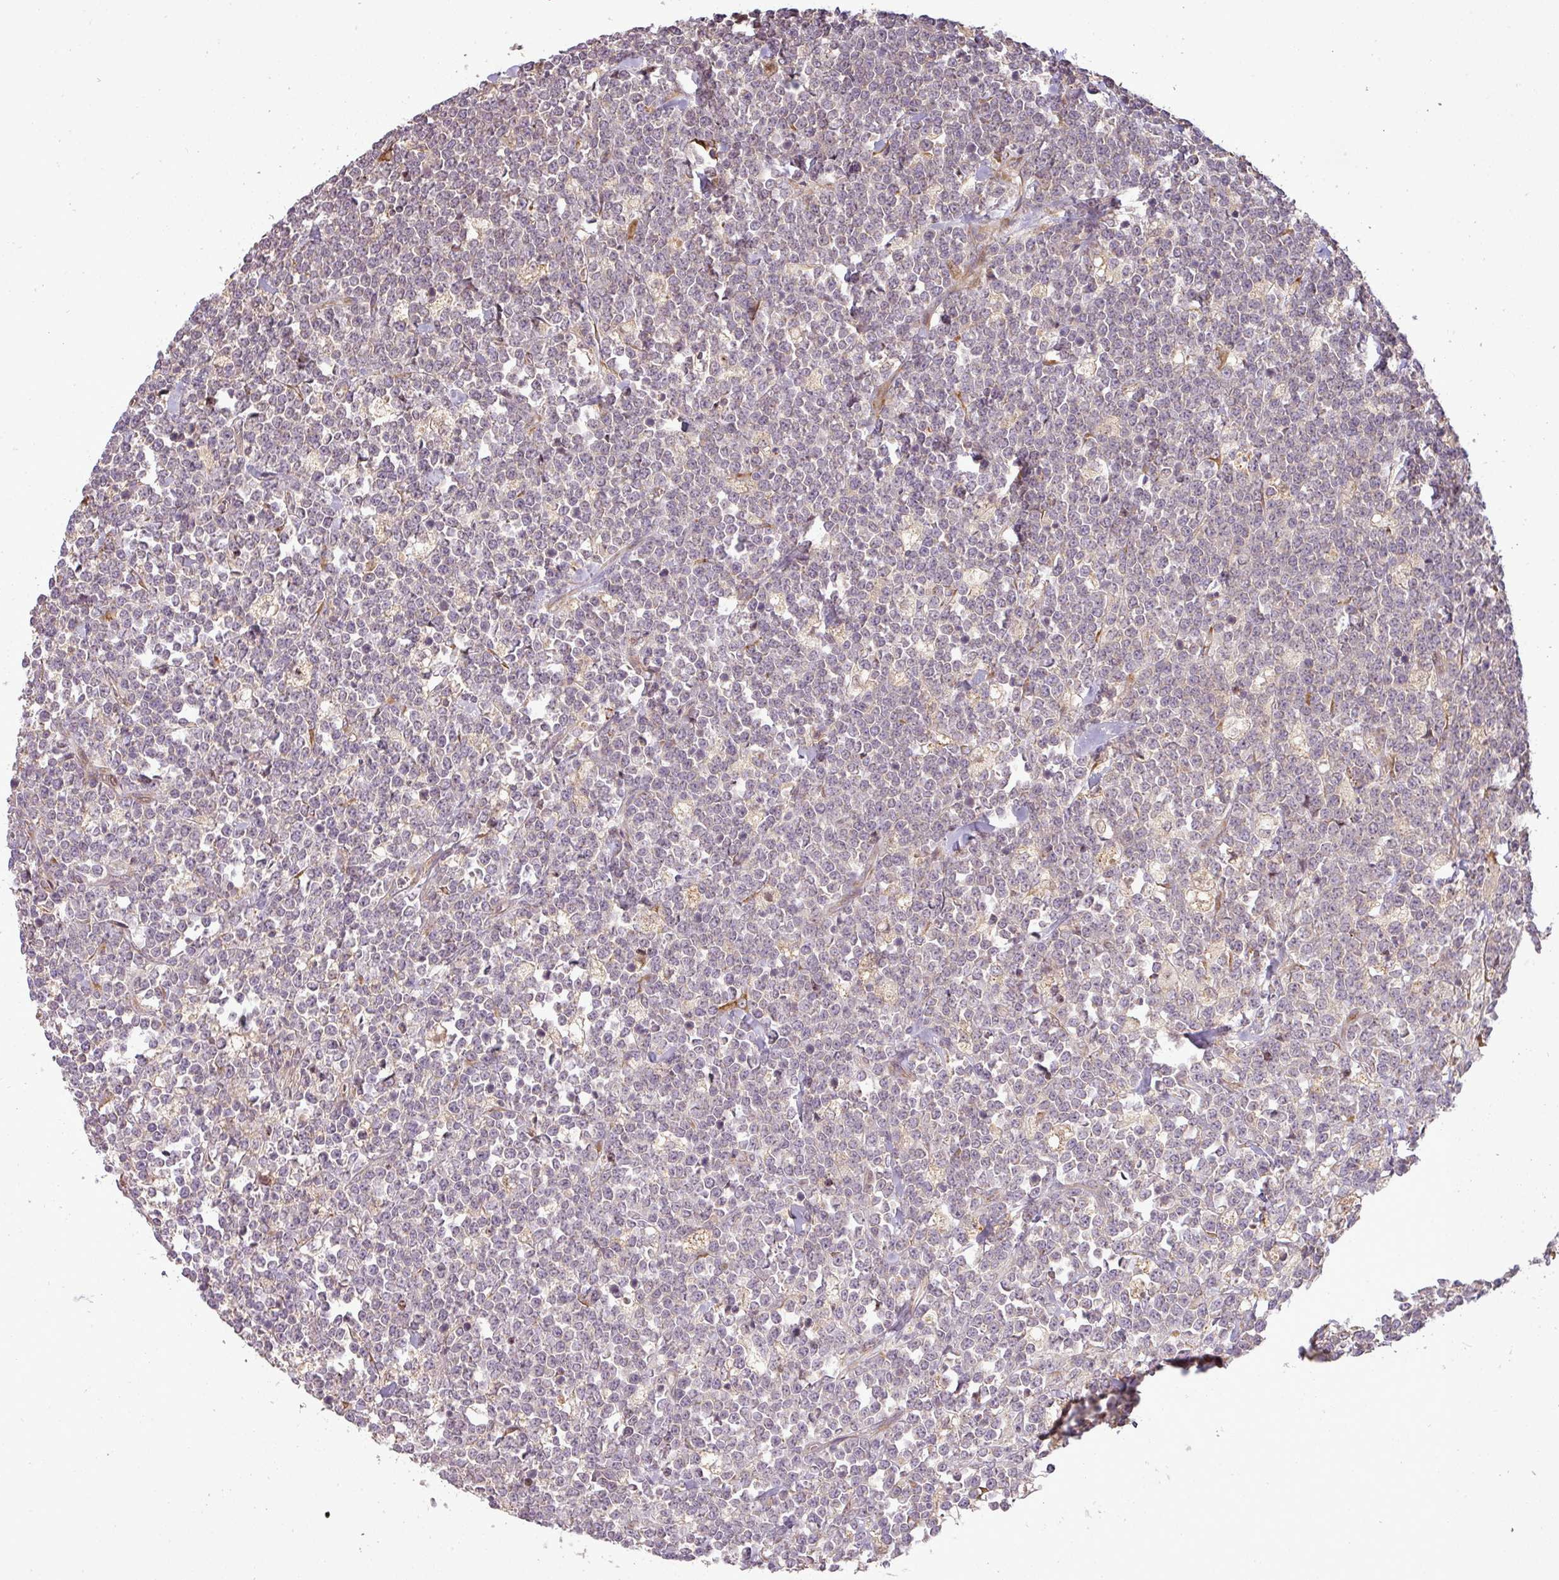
{"staining": {"intensity": "weak", "quantity": "<25%", "location": "cytoplasmic/membranous"}, "tissue": "lymphoma", "cell_type": "Tumor cells", "image_type": "cancer", "snomed": [{"axis": "morphology", "description": "Malignant lymphoma, non-Hodgkin's type, High grade"}, {"axis": "topography", "description": "Small intestine"}], "caption": "Immunohistochemistry histopathology image of neoplastic tissue: high-grade malignant lymphoma, non-Hodgkin's type stained with DAB (3,3'-diaminobenzidine) reveals no significant protein expression in tumor cells.", "gene": "FAIM", "patient": {"sex": "male", "age": 8}}